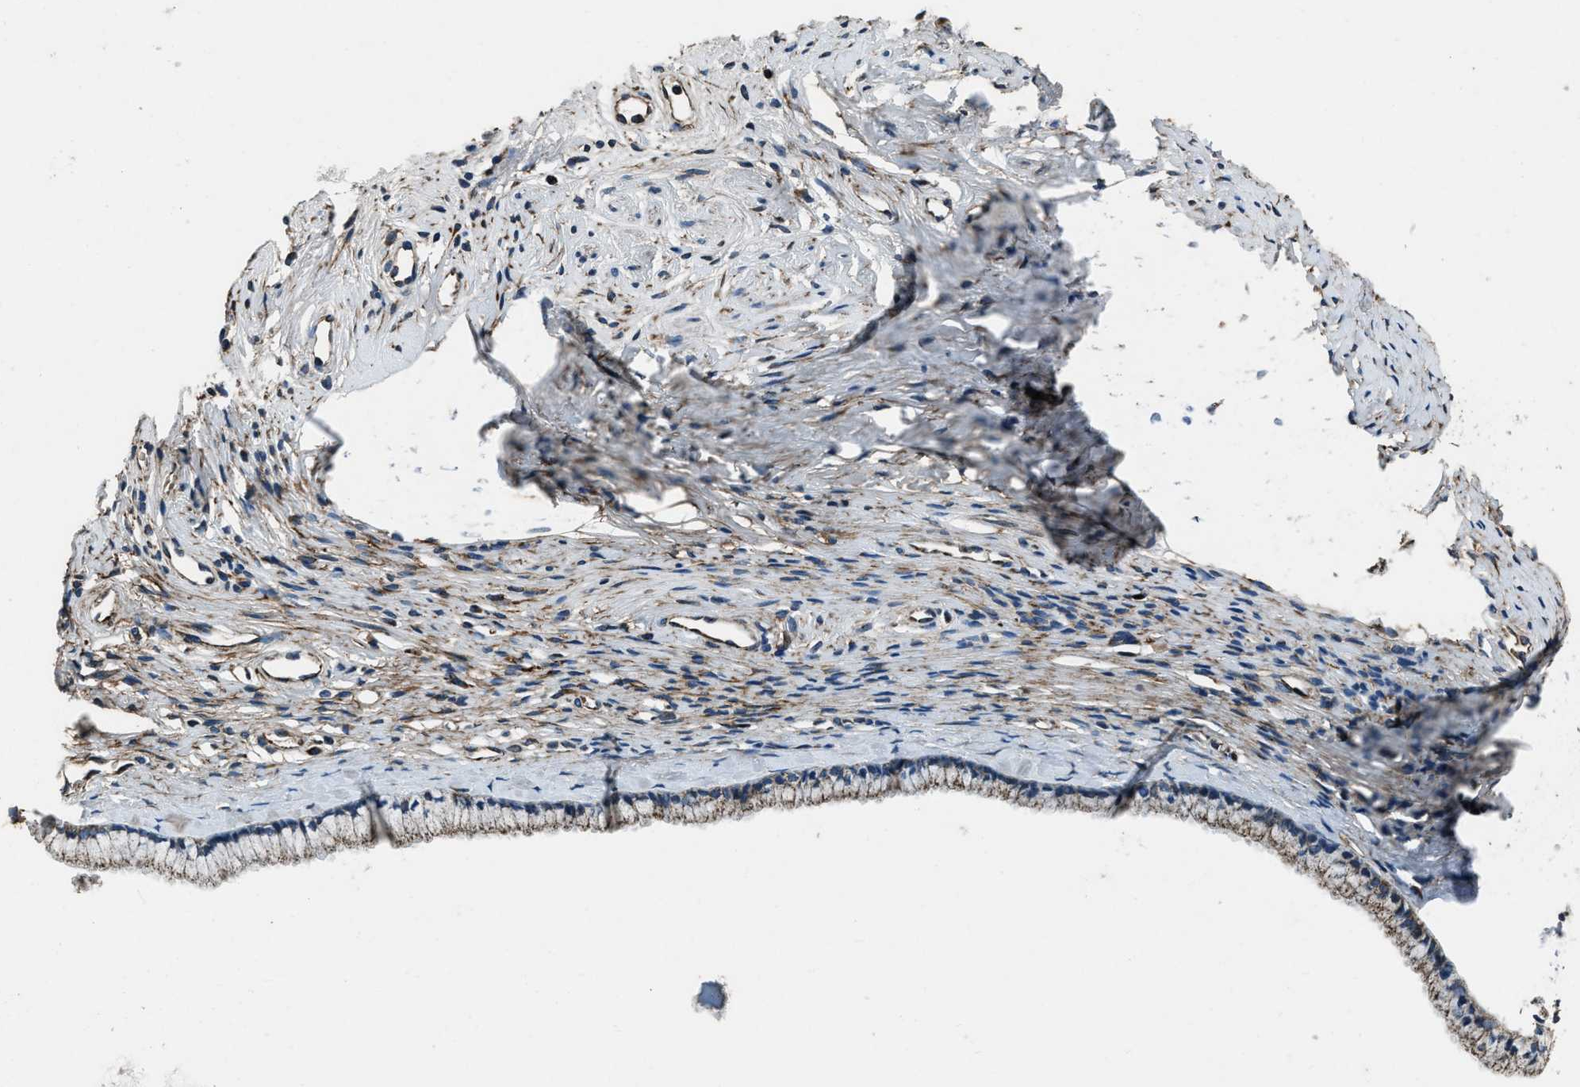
{"staining": {"intensity": "weak", "quantity": "25%-75%", "location": "cytoplasmic/membranous"}, "tissue": "cervix", "cell_type": "Glandular cells", "image_type": "normal", "snomed": [{"axis": "morphology", "description": "Normal tissue, NOS"}, {"axis": "topography", "description": "Cervix"}], "caption": "Weak cytoplasmic/membranous expression is identified in about 25%-75% of glandular cells in benign cervix.", "gene": "OGDH", "patient": {"sex": "female", "age": 77}}